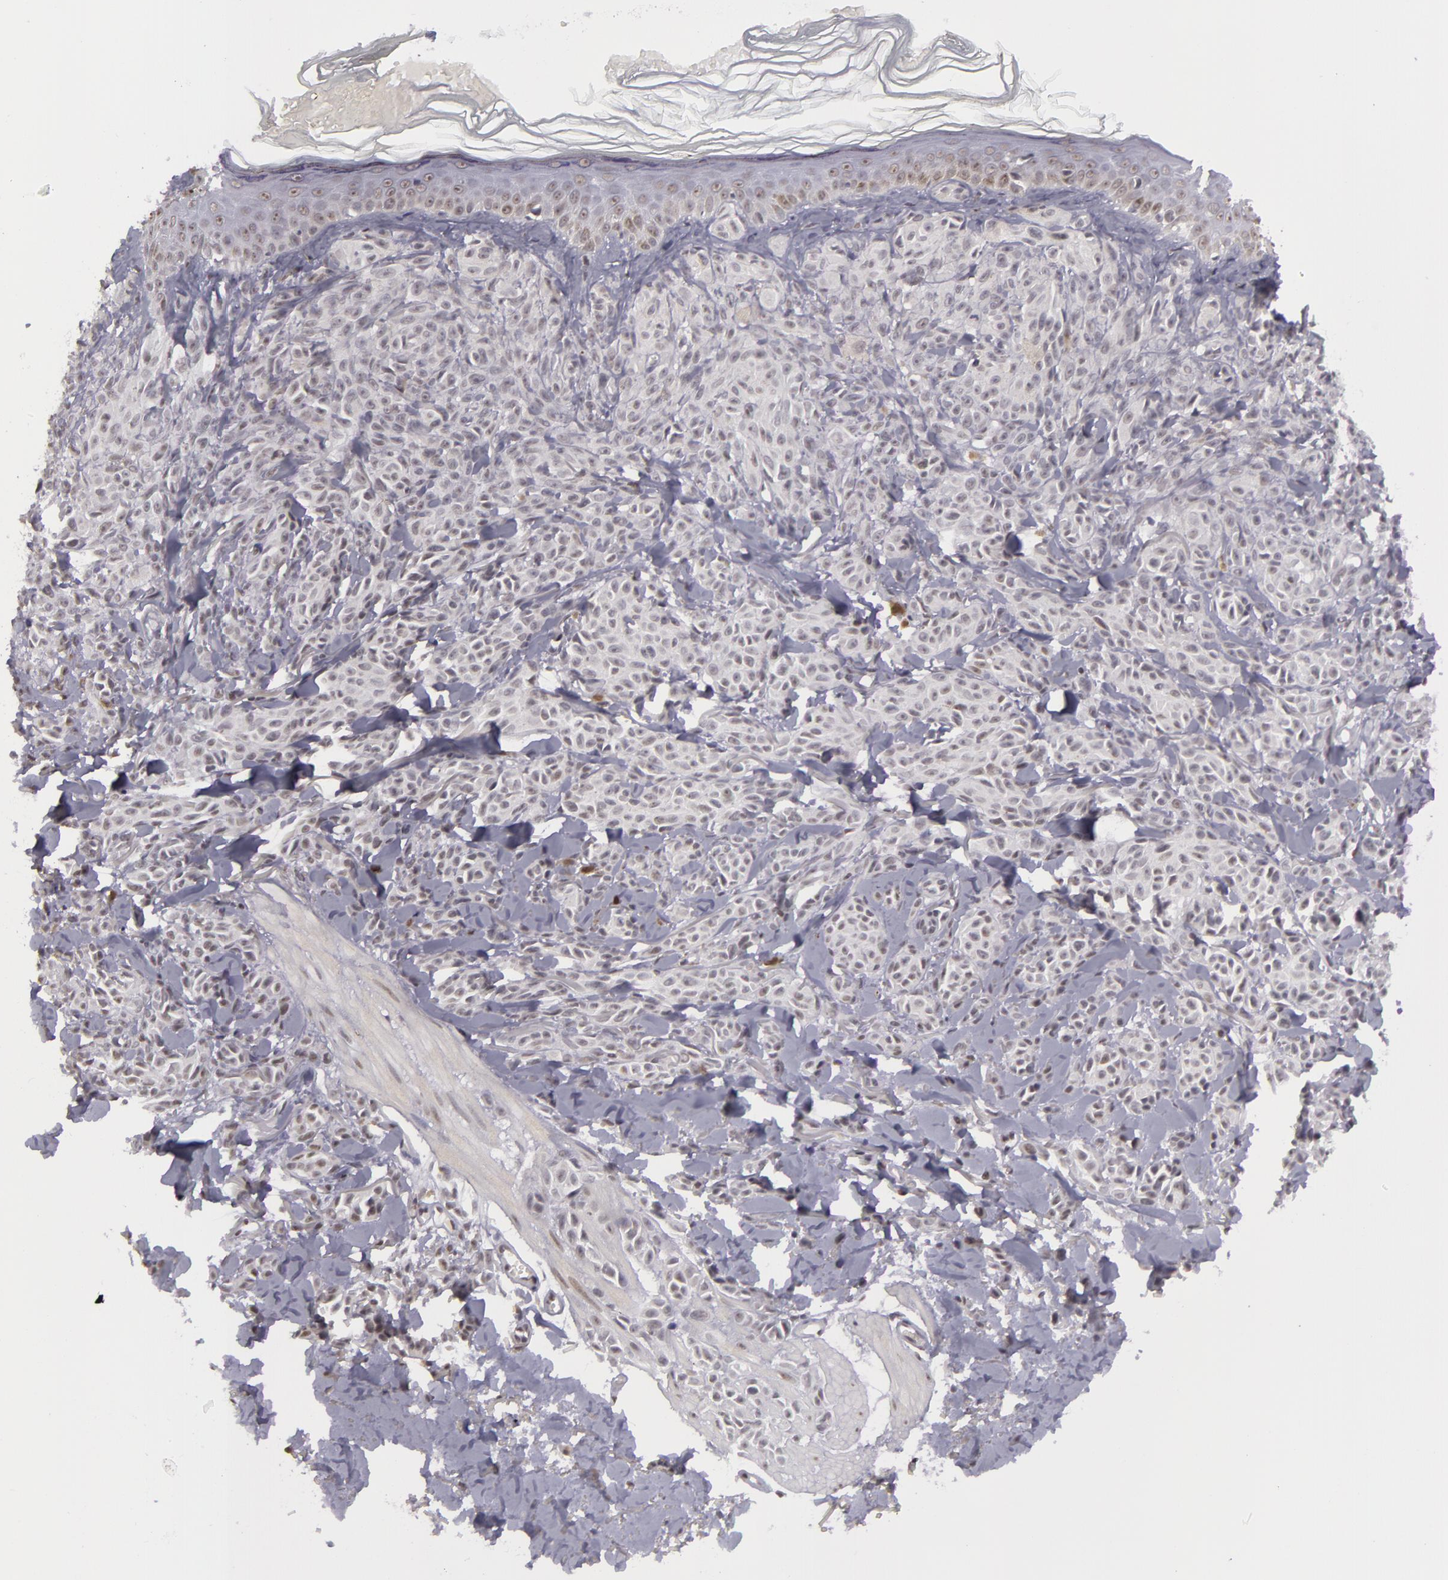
{"staining": {"intensity": "negative", "quantity": "none", "location": "none"}, "tissue": "melanoma", "cell_type": "Tumor cells", "image_type": "cancer", "snomed": [{"axis": "morphology", "description": "Malignant melanoma, NOS"}, {"axis": "topography", "description": "Skin"}], "caption": "This photomicrograph is of melanoma stained with immunohistochemistry (IHC) to label a protein in brown with the nuclei are counter-stained blue. There is no staining in tumor cells.", "gene": "RRP7A", "patient": {"sex": "female", "age": 73}}